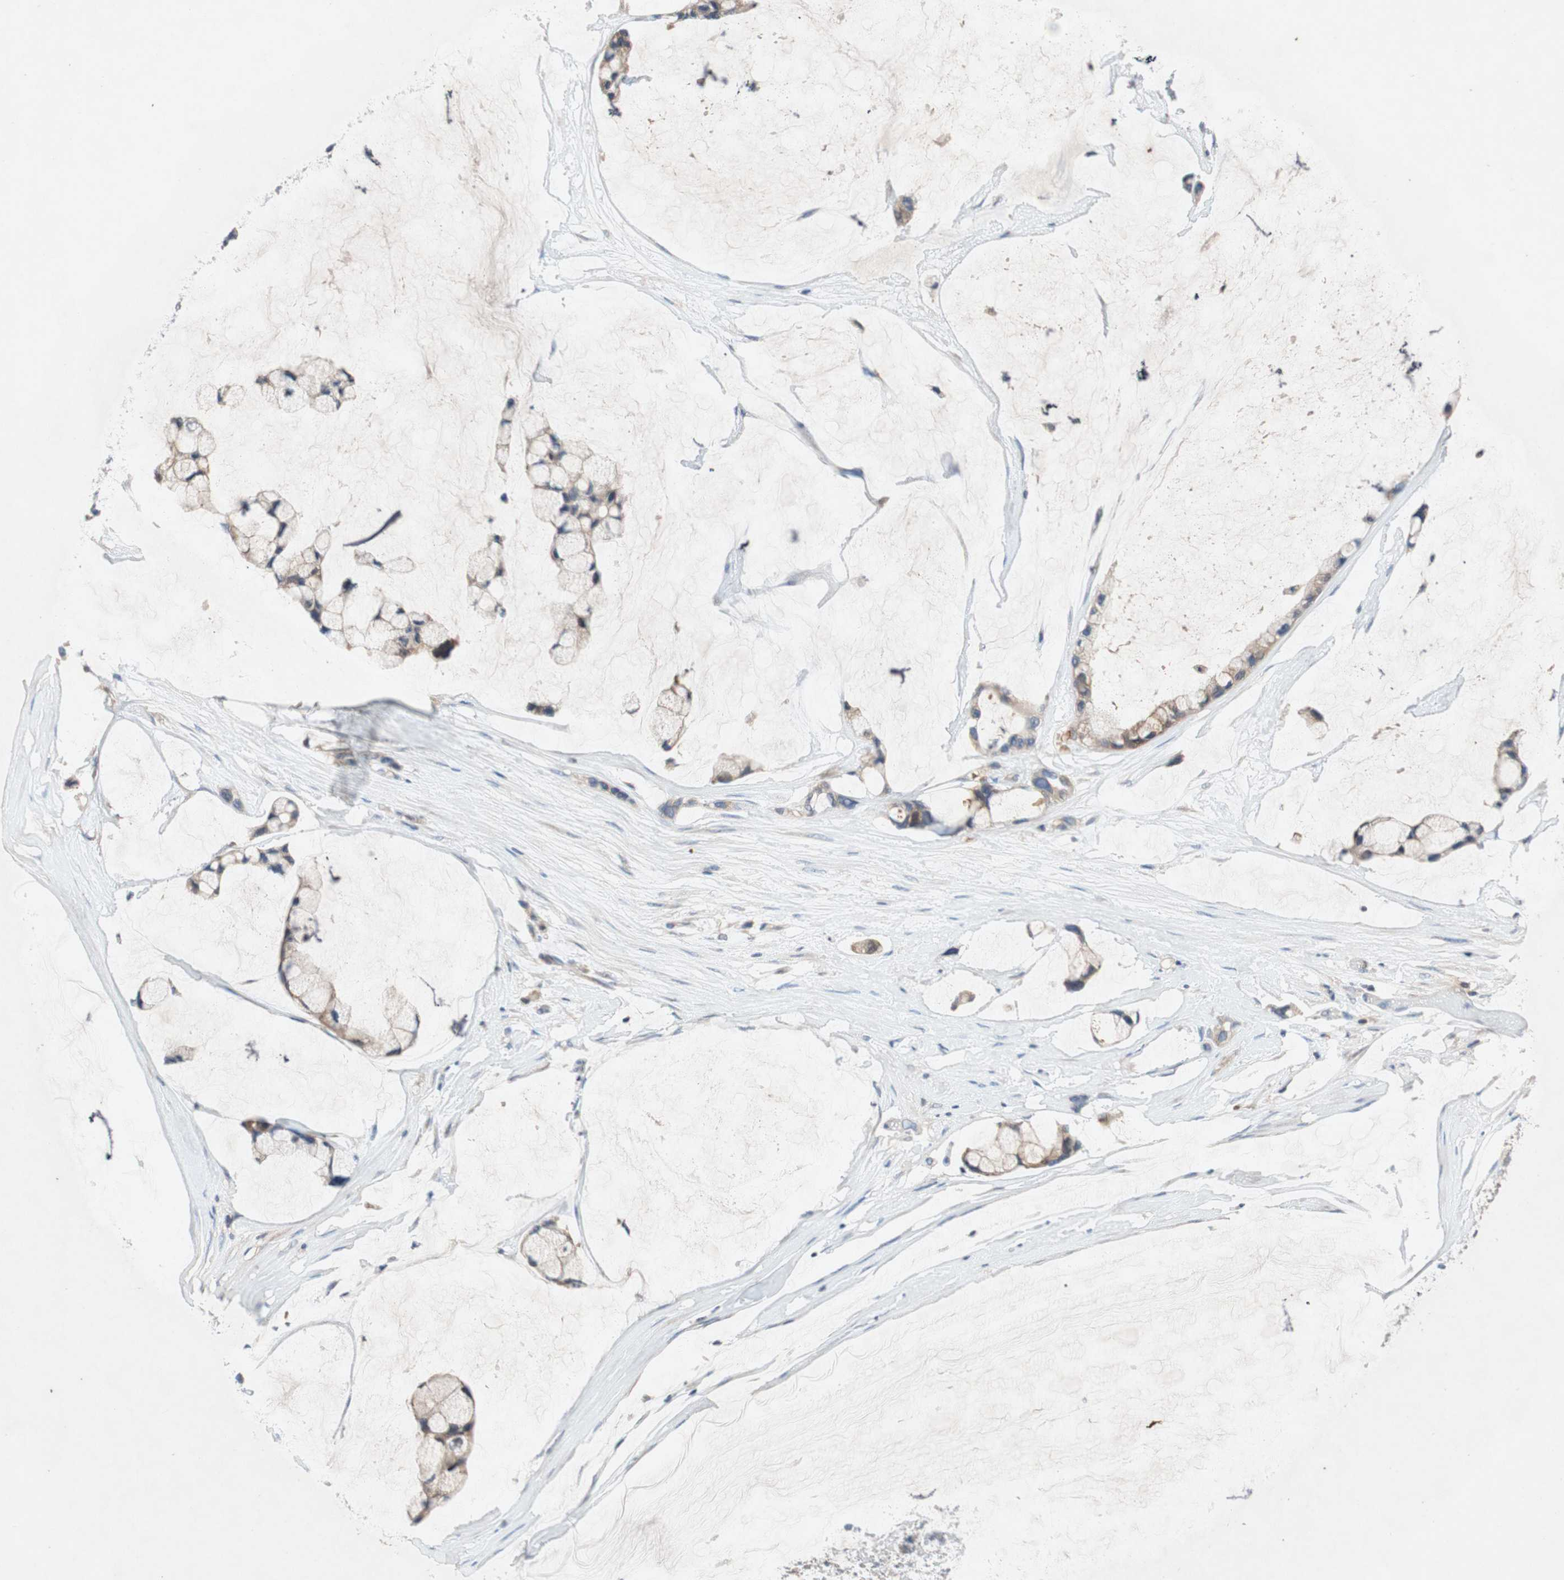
{"staining": {"intensity": "weak", "quantity": ">75%", "location": "cytoplasmic/membranous"}, "tissue": "ovarian cancer", "cell_type": "Tumor cells", "image_type": "cancer", "snomed": [{"axis": "morphology", "description": "Cystadenocarcinoma, mucinous, NOS"}, {"axis": "topography", "description": "Ovary"}], "caption": "Mucinous cystadenocarcinoma (ovarian) tissue displays weak cytoplasmic/membranous staining in approximately >75% of tumor cells", "gene": "RELB", "patient": {"sex": "female", "age": 39}}